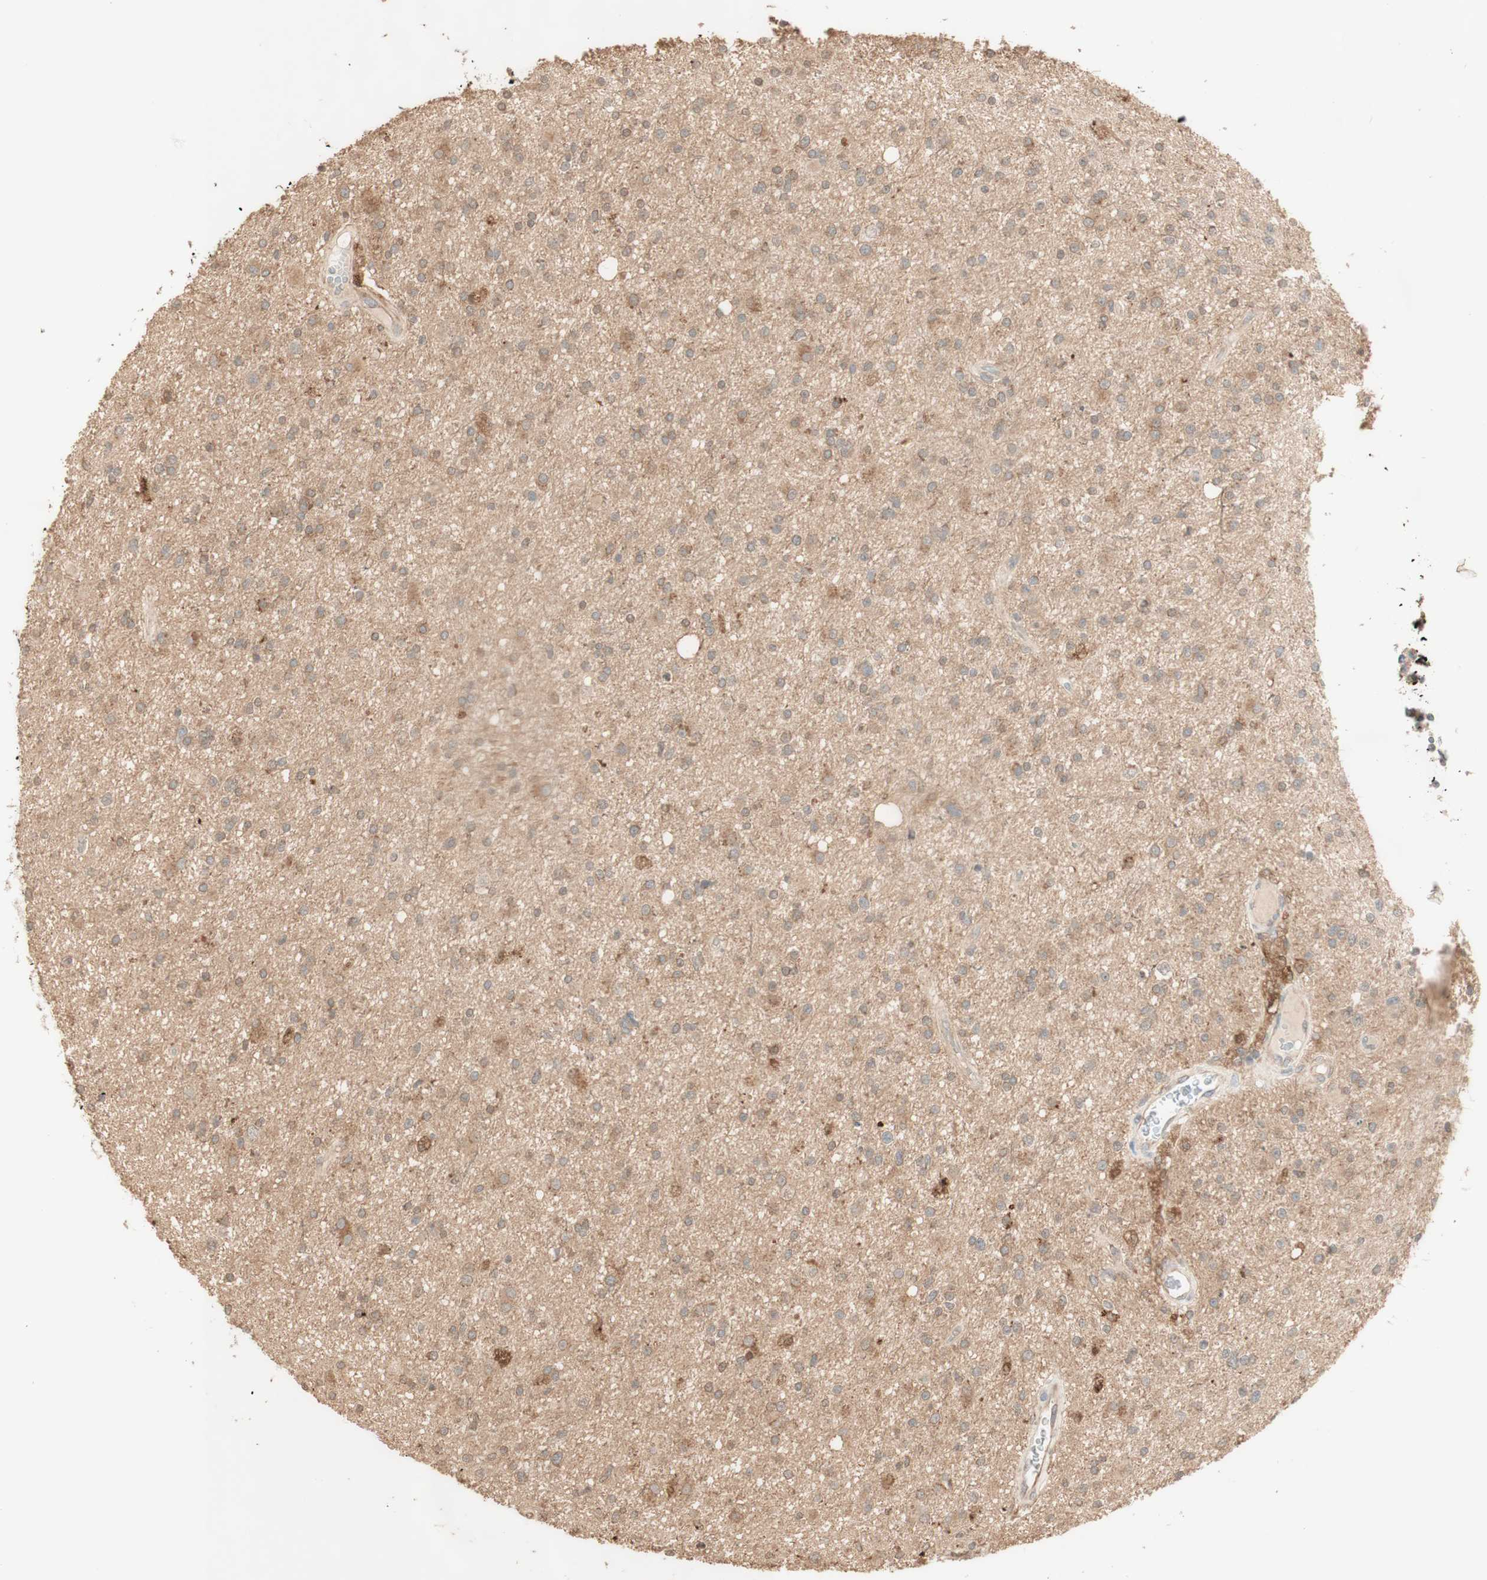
{"staining": {"intensity": "weak", "quantity": ">75%", "location": "cytoplasmic/membranous"}, "tissue": "glioma", "cell_type": "Tumor cells", "image_type": "cancer", "snomed": [{"axis": "morphology", "description": "Glioma, malignant, High grade"}, {"axis": "topography", "description": "Brain"}], "caption": "Tumor cells reveal low levels of weak cytoplasmic/membranous positivity in about >75% of cells in human malignant high-grade glioma.", "gene": "CLCN2", "patient": {"sex": "male", "age": 33}}